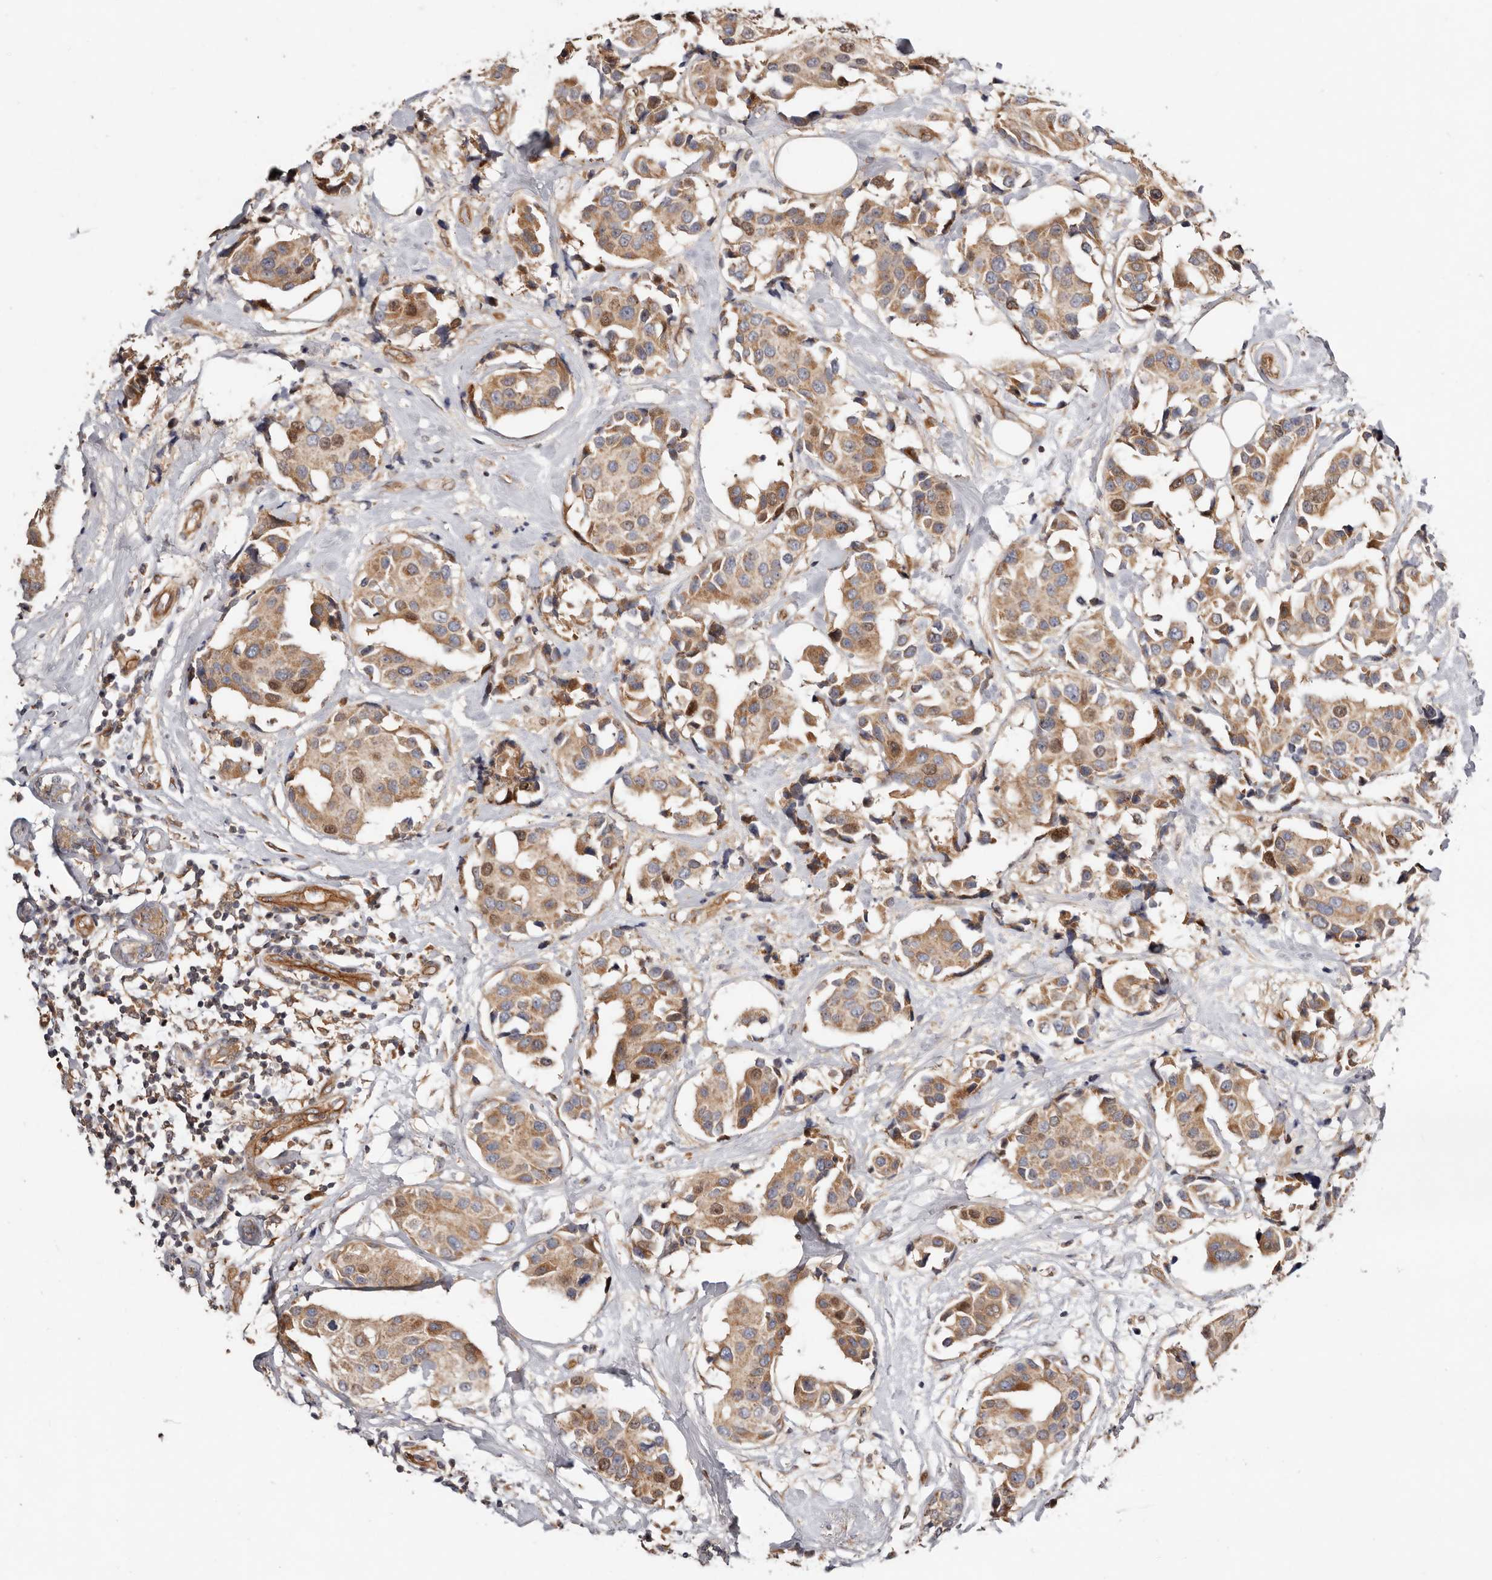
{"staining": {"intensity": "moderate", "quantity": ">75%", "location": "cytoplasmic/membranous"}, "tissue": "breast cancer", "cell_type": "Tumor cells", "image_type": "cancer", "snomed": [{"axis": "morphology", "description": "Normal tissue, NOS"}, {"axis": "morphology", "description": "Duct carcinoma"}, {"axis": "topography", "description": "Breast"}], "caption": "A brown stain labels moderate cytoplasmic/membranous positivity of a protein in human breast cancer tumor cells. (DAB = brown stain, brightfield microscopy at high magnification).", "gene": "MACF1", "patient": {"sex": "female", "age": 39}}